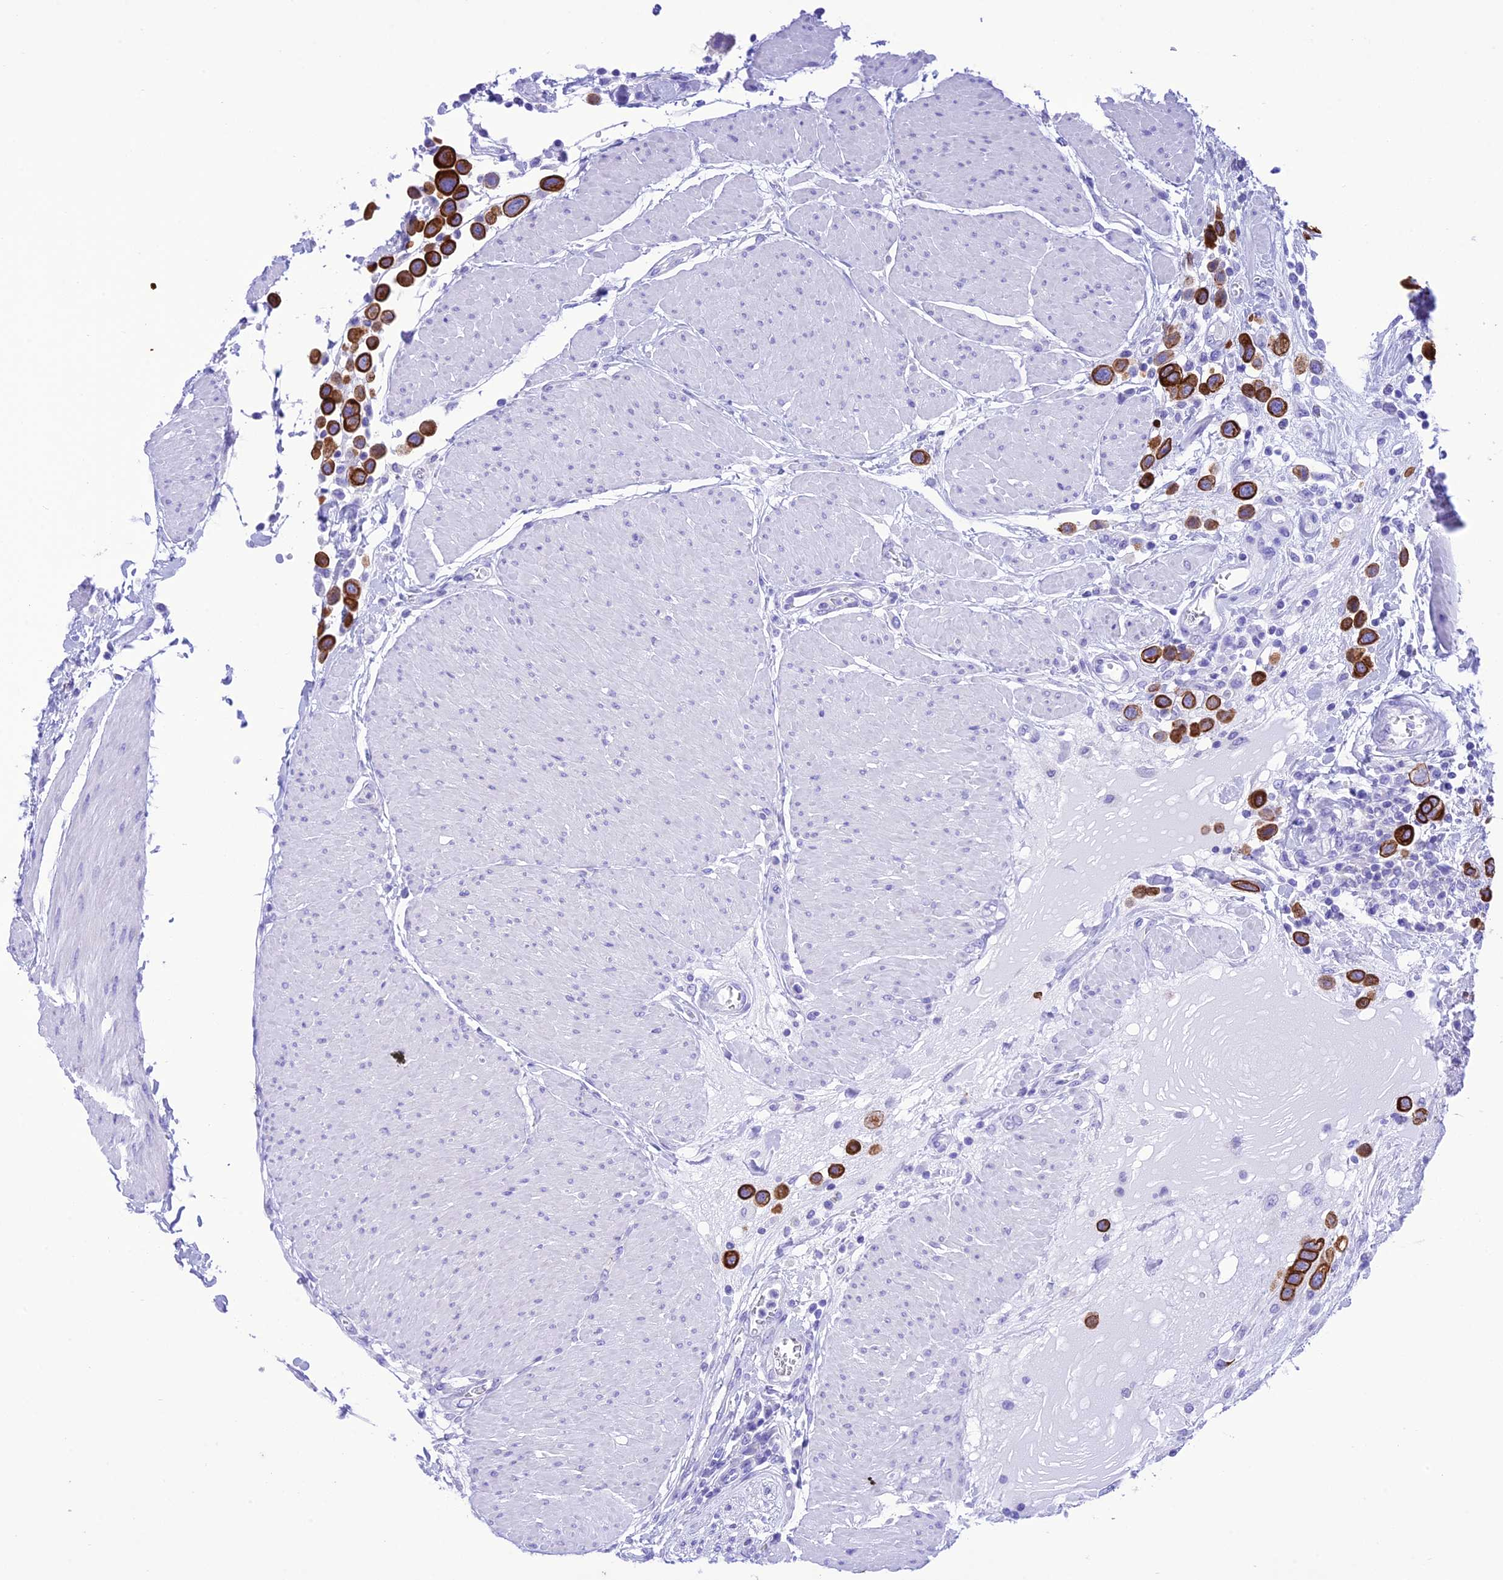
{"staining": {"intensity": "strong", "quantity": ">75%", "location": "cytoplasmic/membranous"}, "tissue": "urothelial cancer", "cell_type": "Tumor cells", "image_type": "cancer", "snomed": [{"axis": "morphology", "description": "Urothelial carcinoma, High grade"}, {"axis": "topography", "description": "Urinary bladder"}], "caption": "The histopathology image reveals a brown stain indicating the presence of a protein in the cytoplasmic/membranous of tumor cells in urothelial cancer.", "gene": "VPS52", "patient": {"sex": "male", "age": 50}}